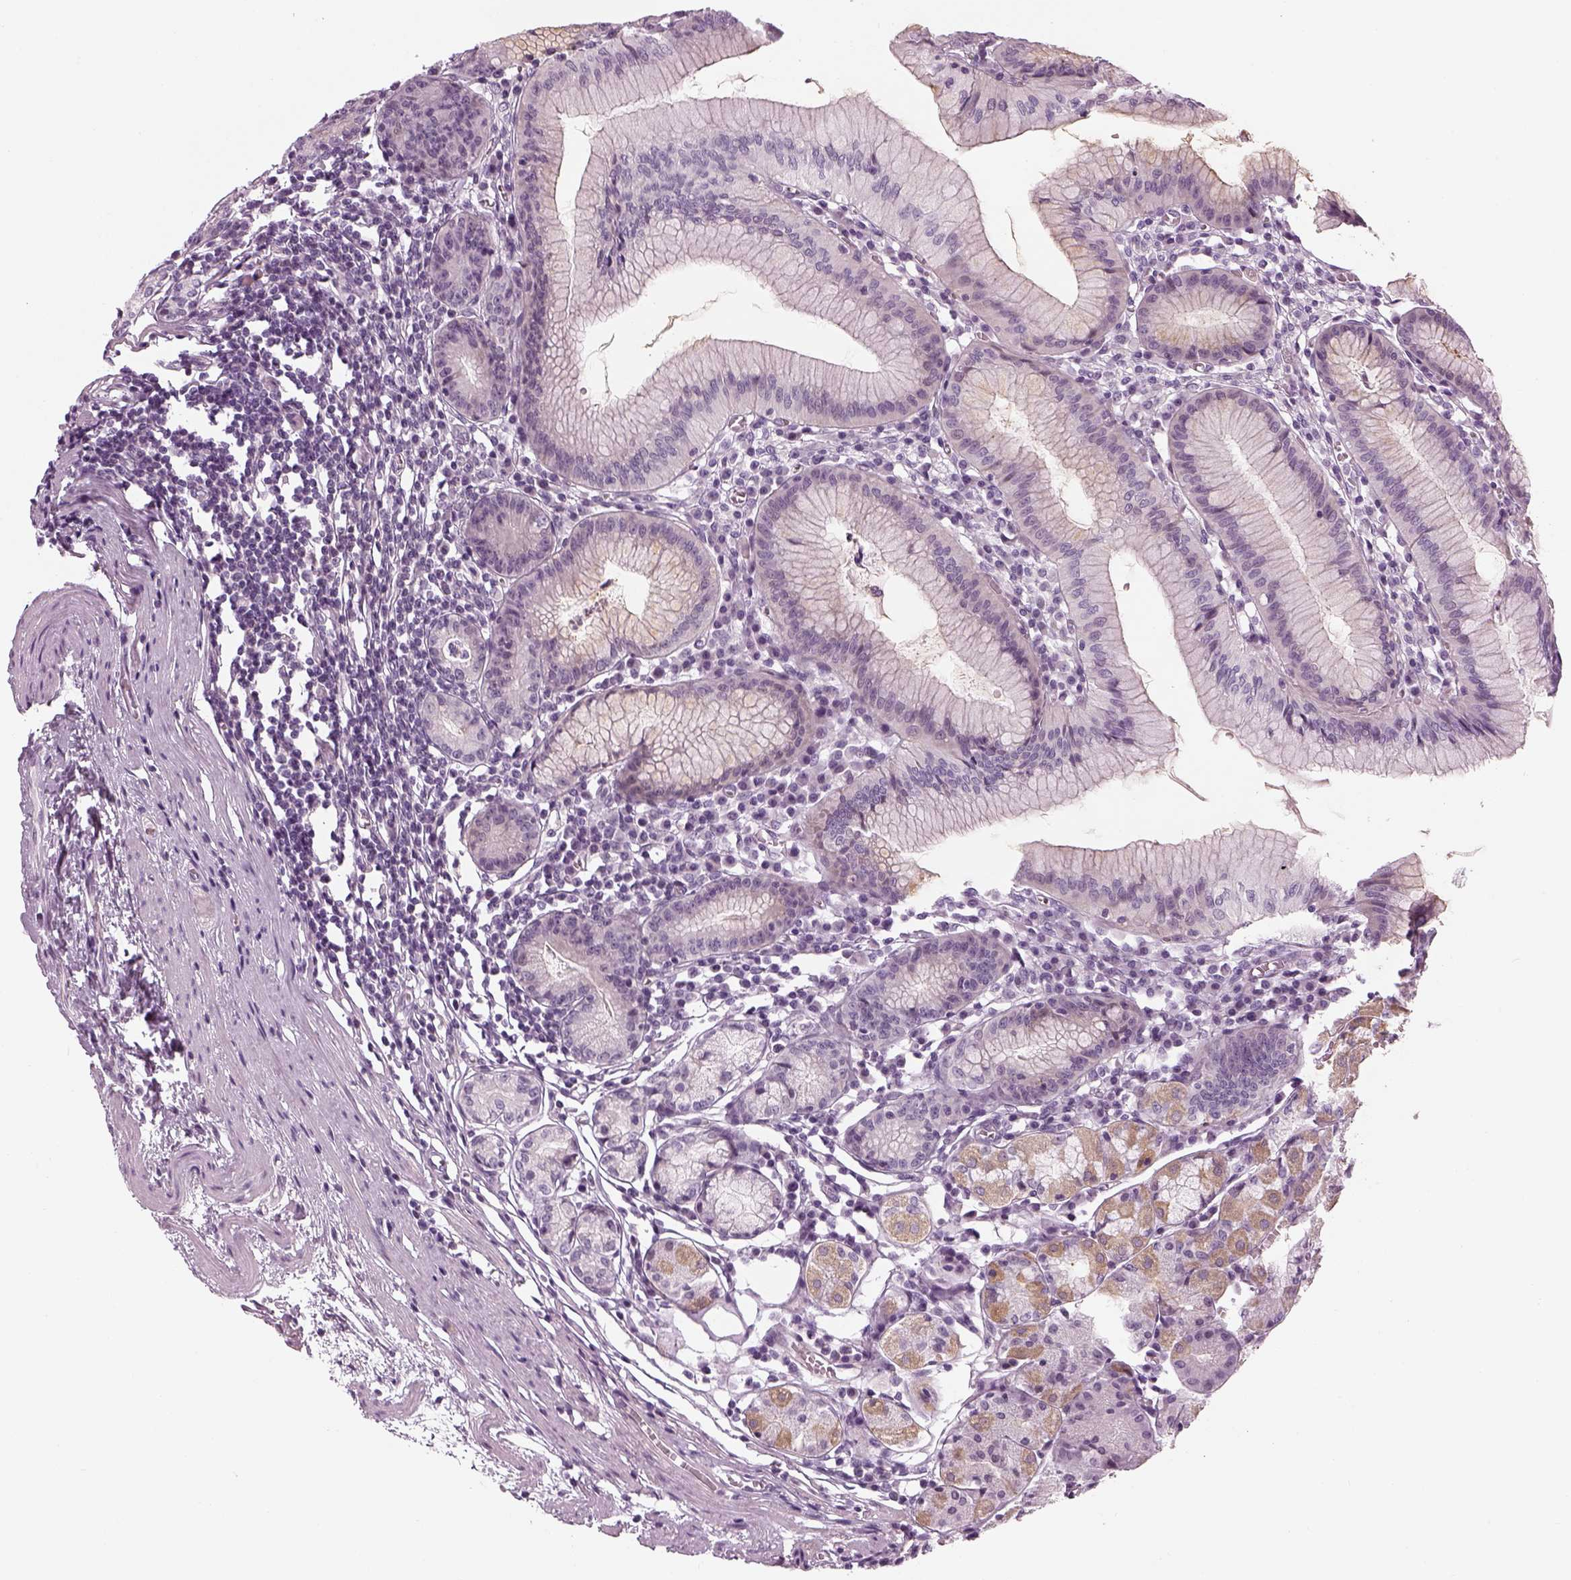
{"staining": {"intensity": "strong", "quantity": "<25%", "location": "cytoplasmic/membranous"}, "tissue": "stomach", "cell_type": "Glandular cells", "image_type": "normal", "snomed": [{"axis": "morphology", "description": "Normal tissue, NOS"}, {"axis": "topography", "description": "Stomach"}], "caption": "High-power microscopy captured an immunohistochemistry image of benign stomach, revealing strong cytoplasmic/membranous staining in about <25% of glandular cells. The protein of interest is stained brown, and the nuclei are stained in blue (DAB (3,3'-diaminobenzidine) IHC with brightfield microscopy, high magnification).", "gene": "LRRIQ3", "patient": {"sex": "male", "age": 55}}